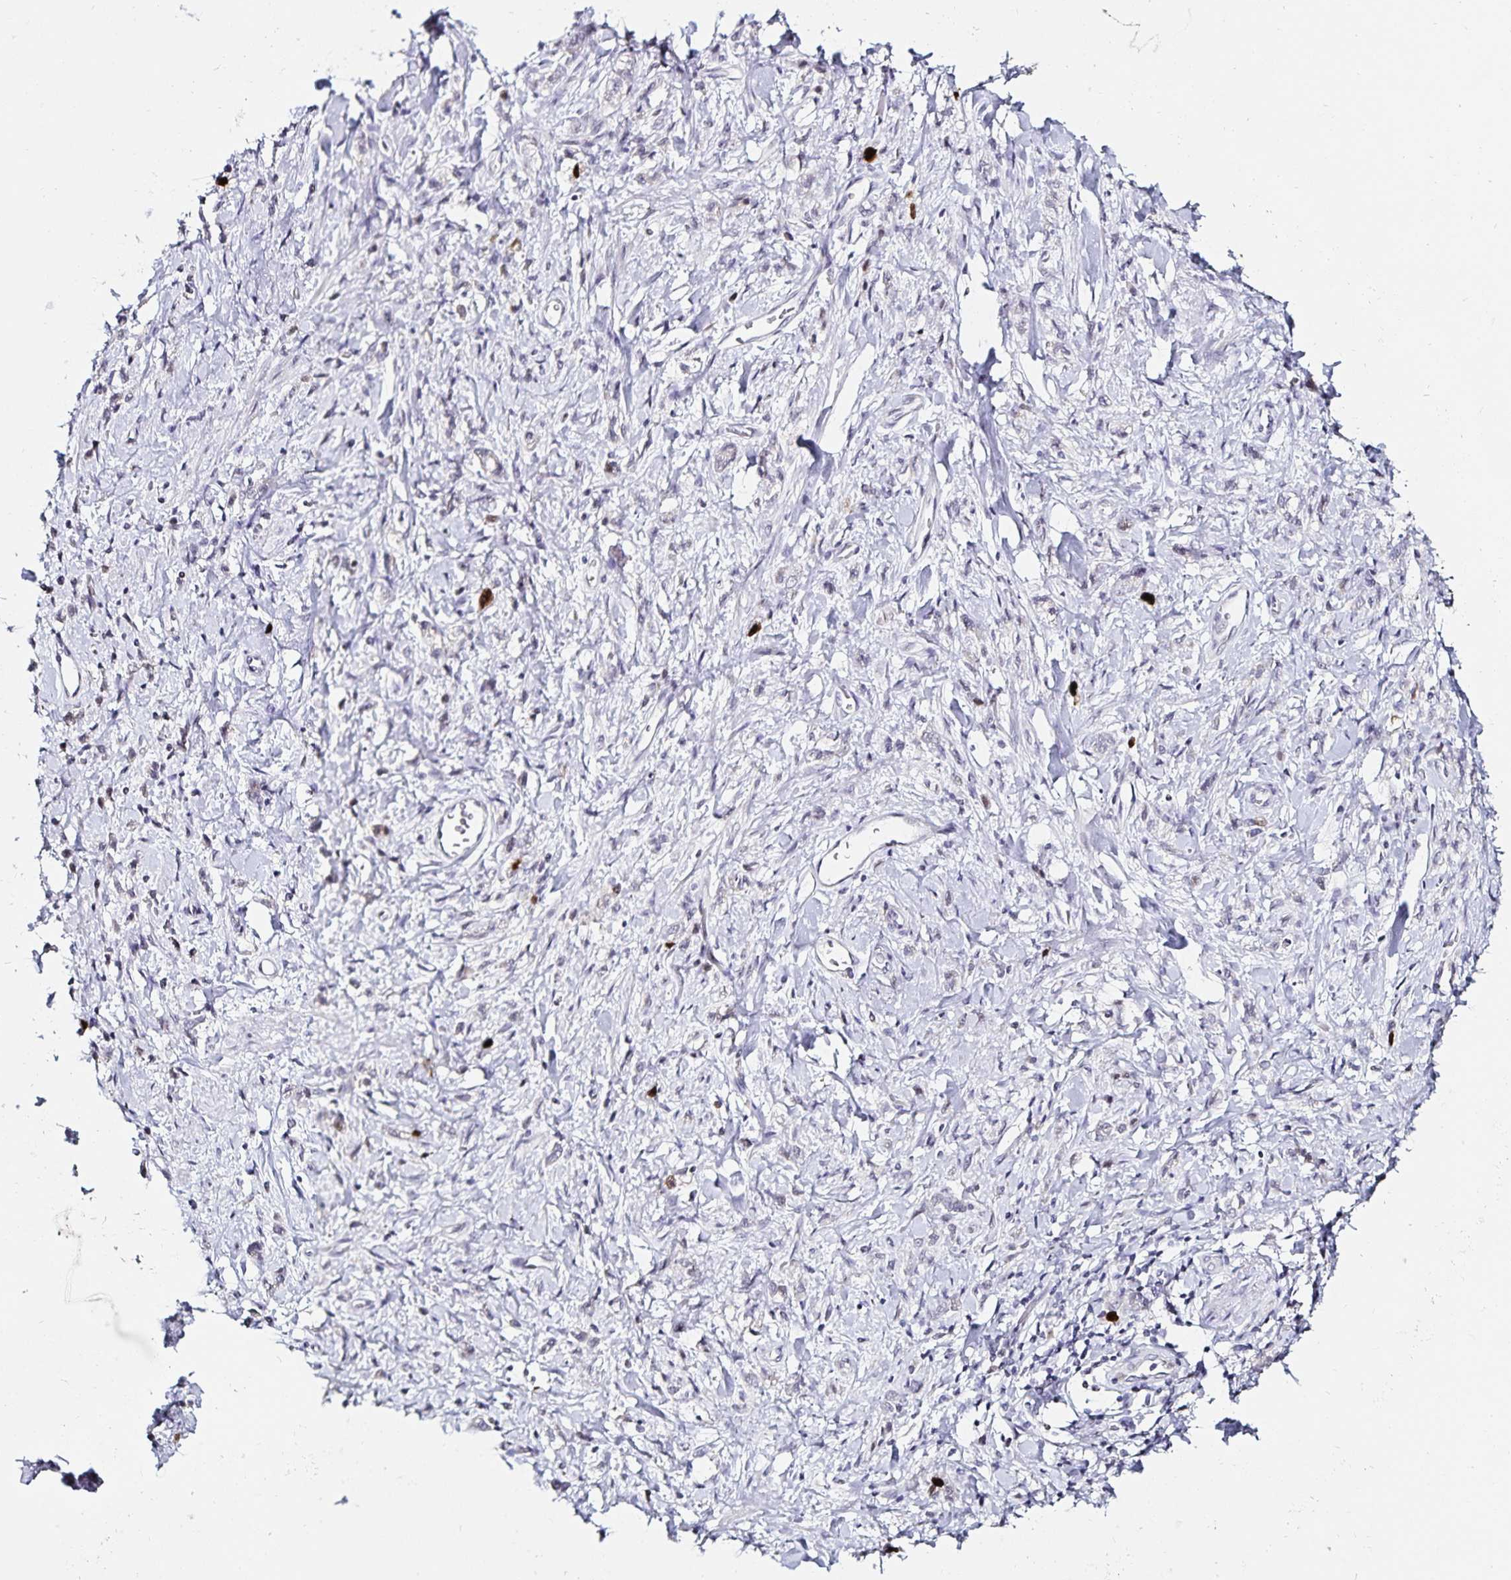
{"staining": {"intensity": "strong", "quantity": "<25%", "location": "nuclear"}, "tissue": "stomach cancer", "cell_type": "Tumor cells", "image_type": "cancer", "snomed": [{"axis": "morphology", "description": "Adenocarcinoma, NOS"}, {"axis": "topography", "description": "Stomach"}], "caption": "This image displays stomach adenocarcinoma stained with immunohistochemistry (IHC) to label a protein in brown. The nuclear of tumor cells show strong positivity for the protein. Nuclei are counter-stained blue.", "gene": "ANLN", "patient": {"sex": "male", "age": 77}}